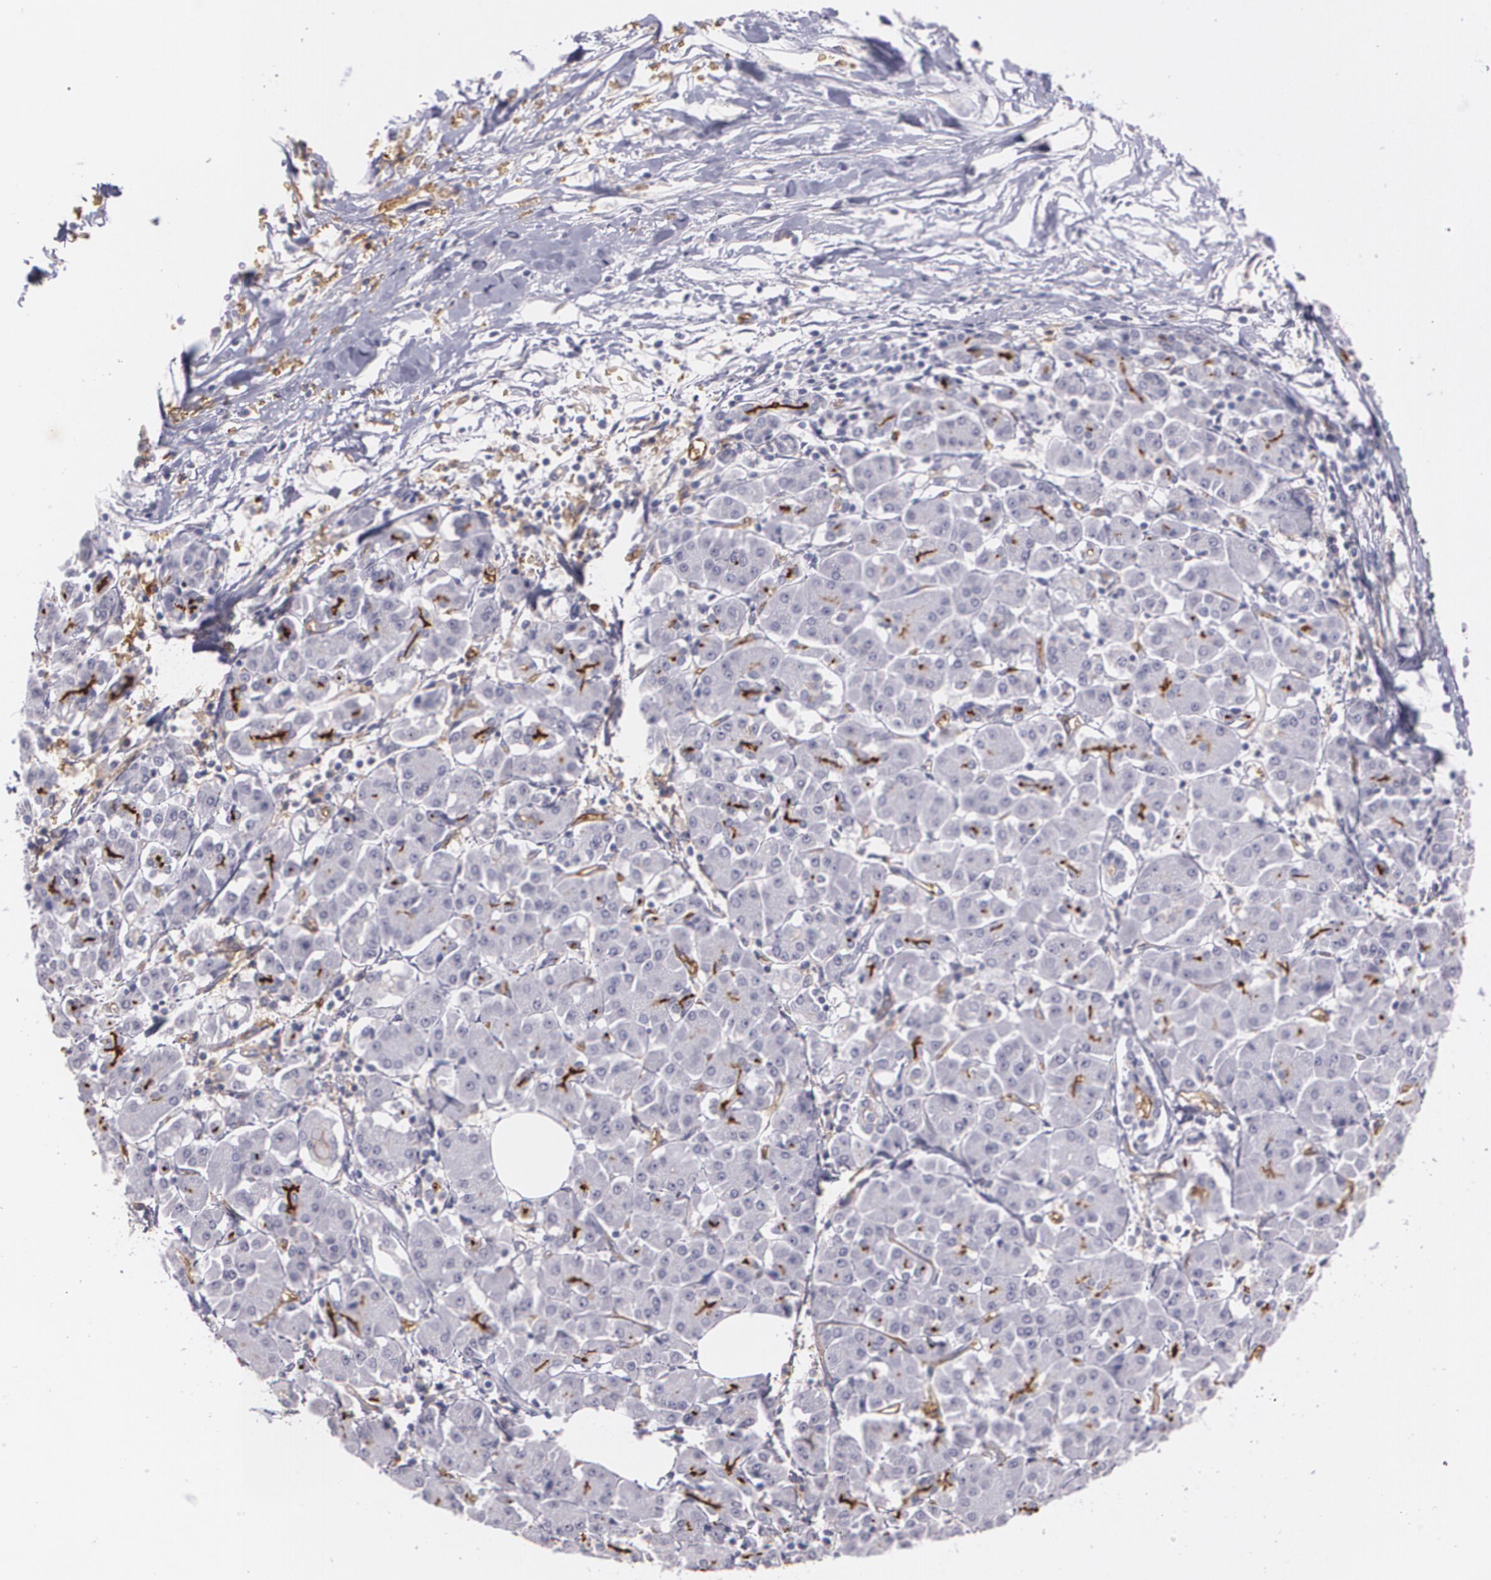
{"staining": {"intensity": "negative", "quantity": "none", "location": "none"}, "tissue": "pancreatic cancer", "cell_type": "Tumor cells", "image_type": "cancer", "snomed": [{"axis": "morphology", "description": "Adenocarcinoma, NOS"}, {"axis": "topography", "description": "Pancreas"}], "caption": "The histopathology image demonstrates no significant expression in tumor cells of pancreatic cancer (adenocarcinoma). (Brightfield microscopy of DAB immunohistochemistry at high magnification).", "gene": "ACE", "patient": {"sex": "female", "age": 57}}